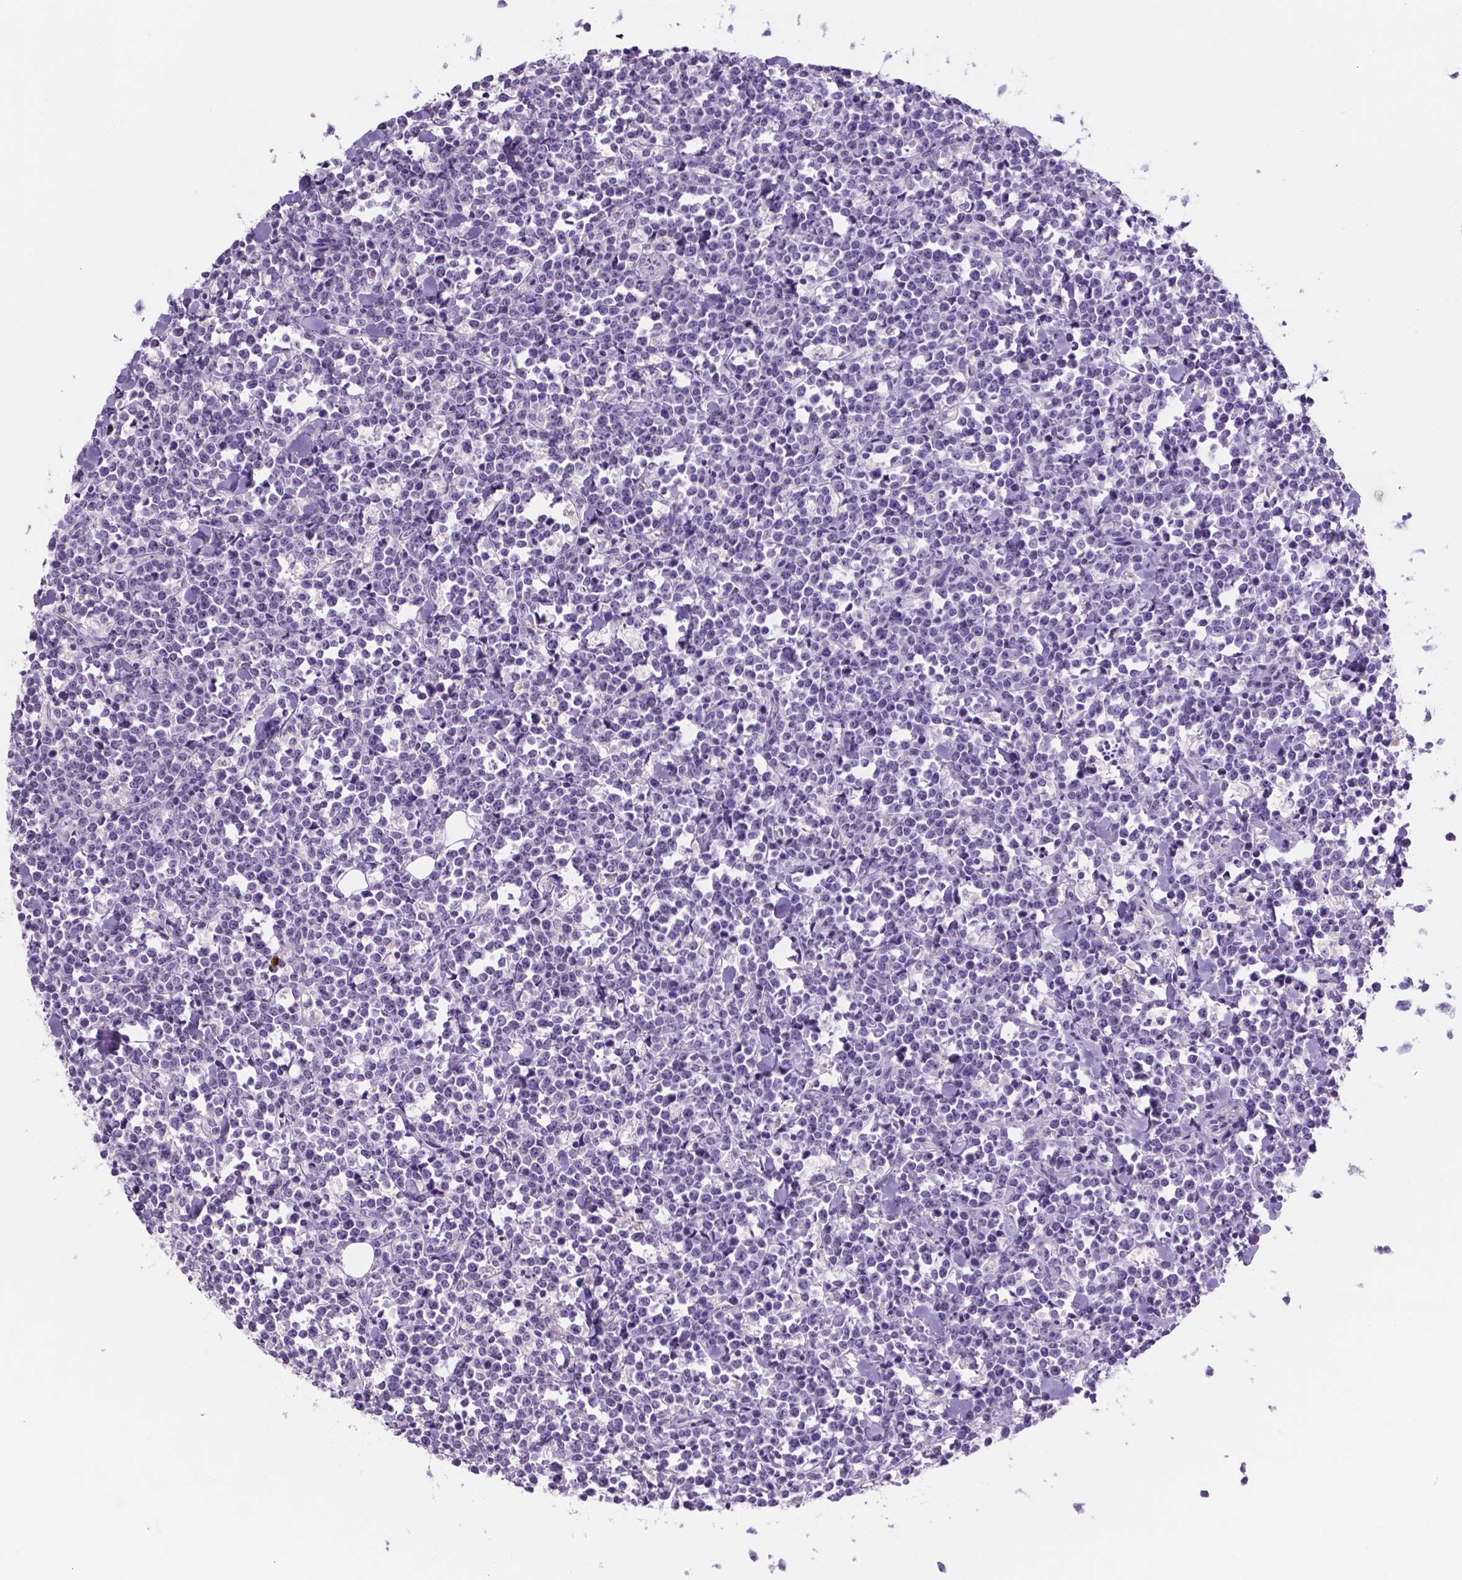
{"staining": {"intensity": "negative", "quantity": "none", "location": "none"}, "tissue": "lymphoma", "cell_type": "Tumor cells", "image_type": "cancer", "snomed": [{"axis": "morphology", "description": "Malignant lymphoma, non-Hodgkin's type, High grade"}, {"axis": "topography", "description": "Small intestine"}], "caption": "High power microscopy photomicrograph of an IHC histopathology image of lymphoma, revealing no significant staining in tumor cells.", "gene": "EBLN2", "patient": {"sex": "female", "age": 56}}